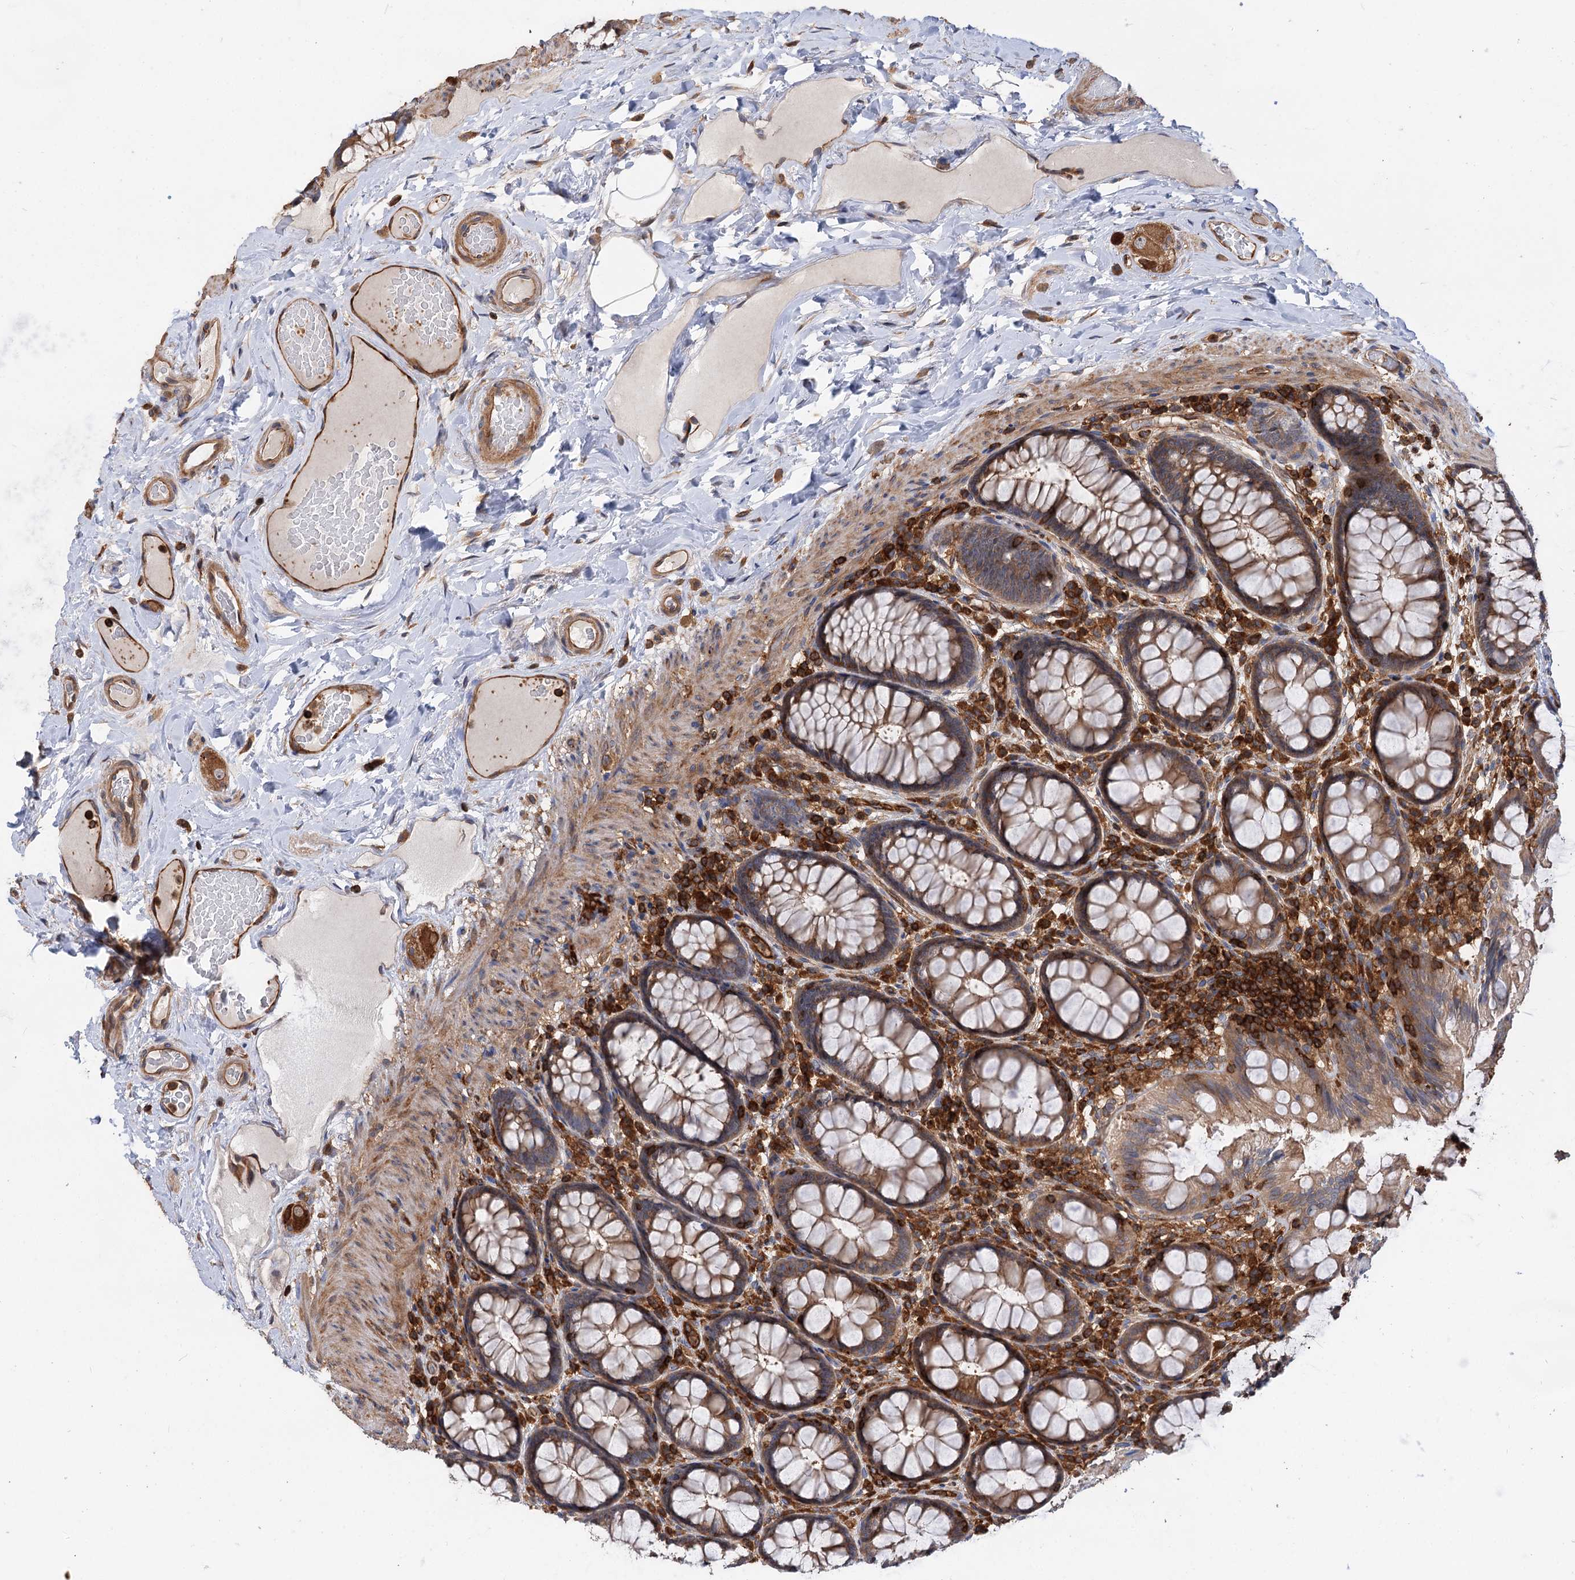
{"staining": {"intensity": "moderate", "quantity": ">75%", "location": "cytoplasmic/membranous"}, "tissue": "rectum", "cell_type": "Glandular cells", "image_type": "normal", "snomed": [{"axis": "morphology", "description": "Normal tissue, NOS"}, {"axis": "topography", "description": "Rectum"}], "caption": "Glandular cells exhibit medium levels of moderate cytoplasmic/membranous positivity in about >75% of cells in unremarkable human rectum. (IHC, brightfield microscopy, high magnification).", "gene": "PACS1", "patient": {"sex": "male", "age": 83}}